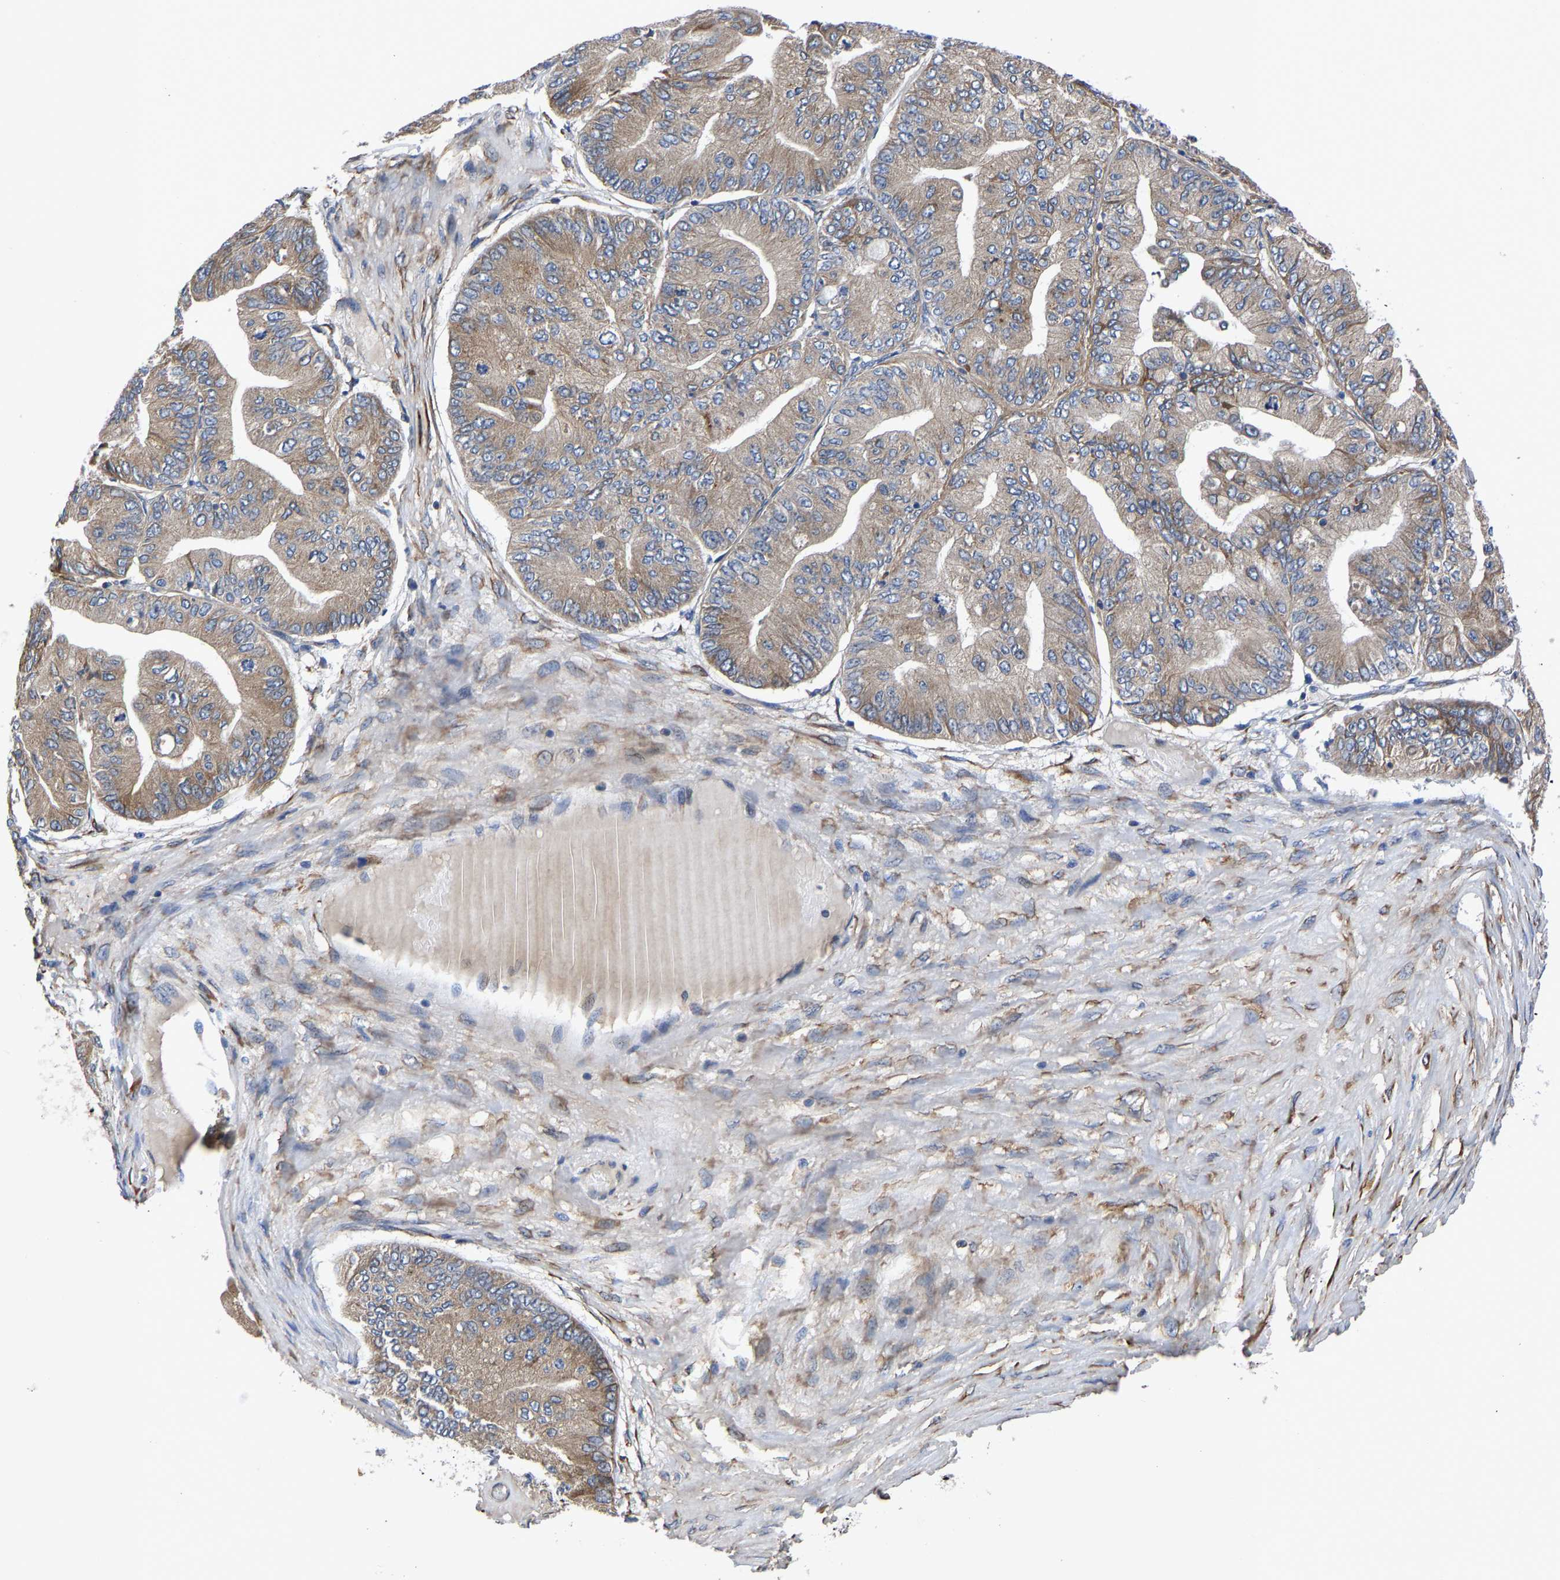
{"staining": {"intensity": "weak", "quantity": ">75%", "location": "cytoplasmic/membranous"}, "tissue": "ovarian cancer", "cell_type": "Tumor cells", "image_type": "cancer", "snomed": [{"axis": "morphology", "description": "Cystadenocarcinoma, mucinous, NOS"}, {"axis": "topography", "description": "Ovary"}], "caption": "Ovarian cancer stained with a brown dye demonstrates weak cytoplasmic/membranous positive expression in about >75% of tumor cells.", "gene": "FRRS1", "patient": {"sex": "female", "age": 61}}